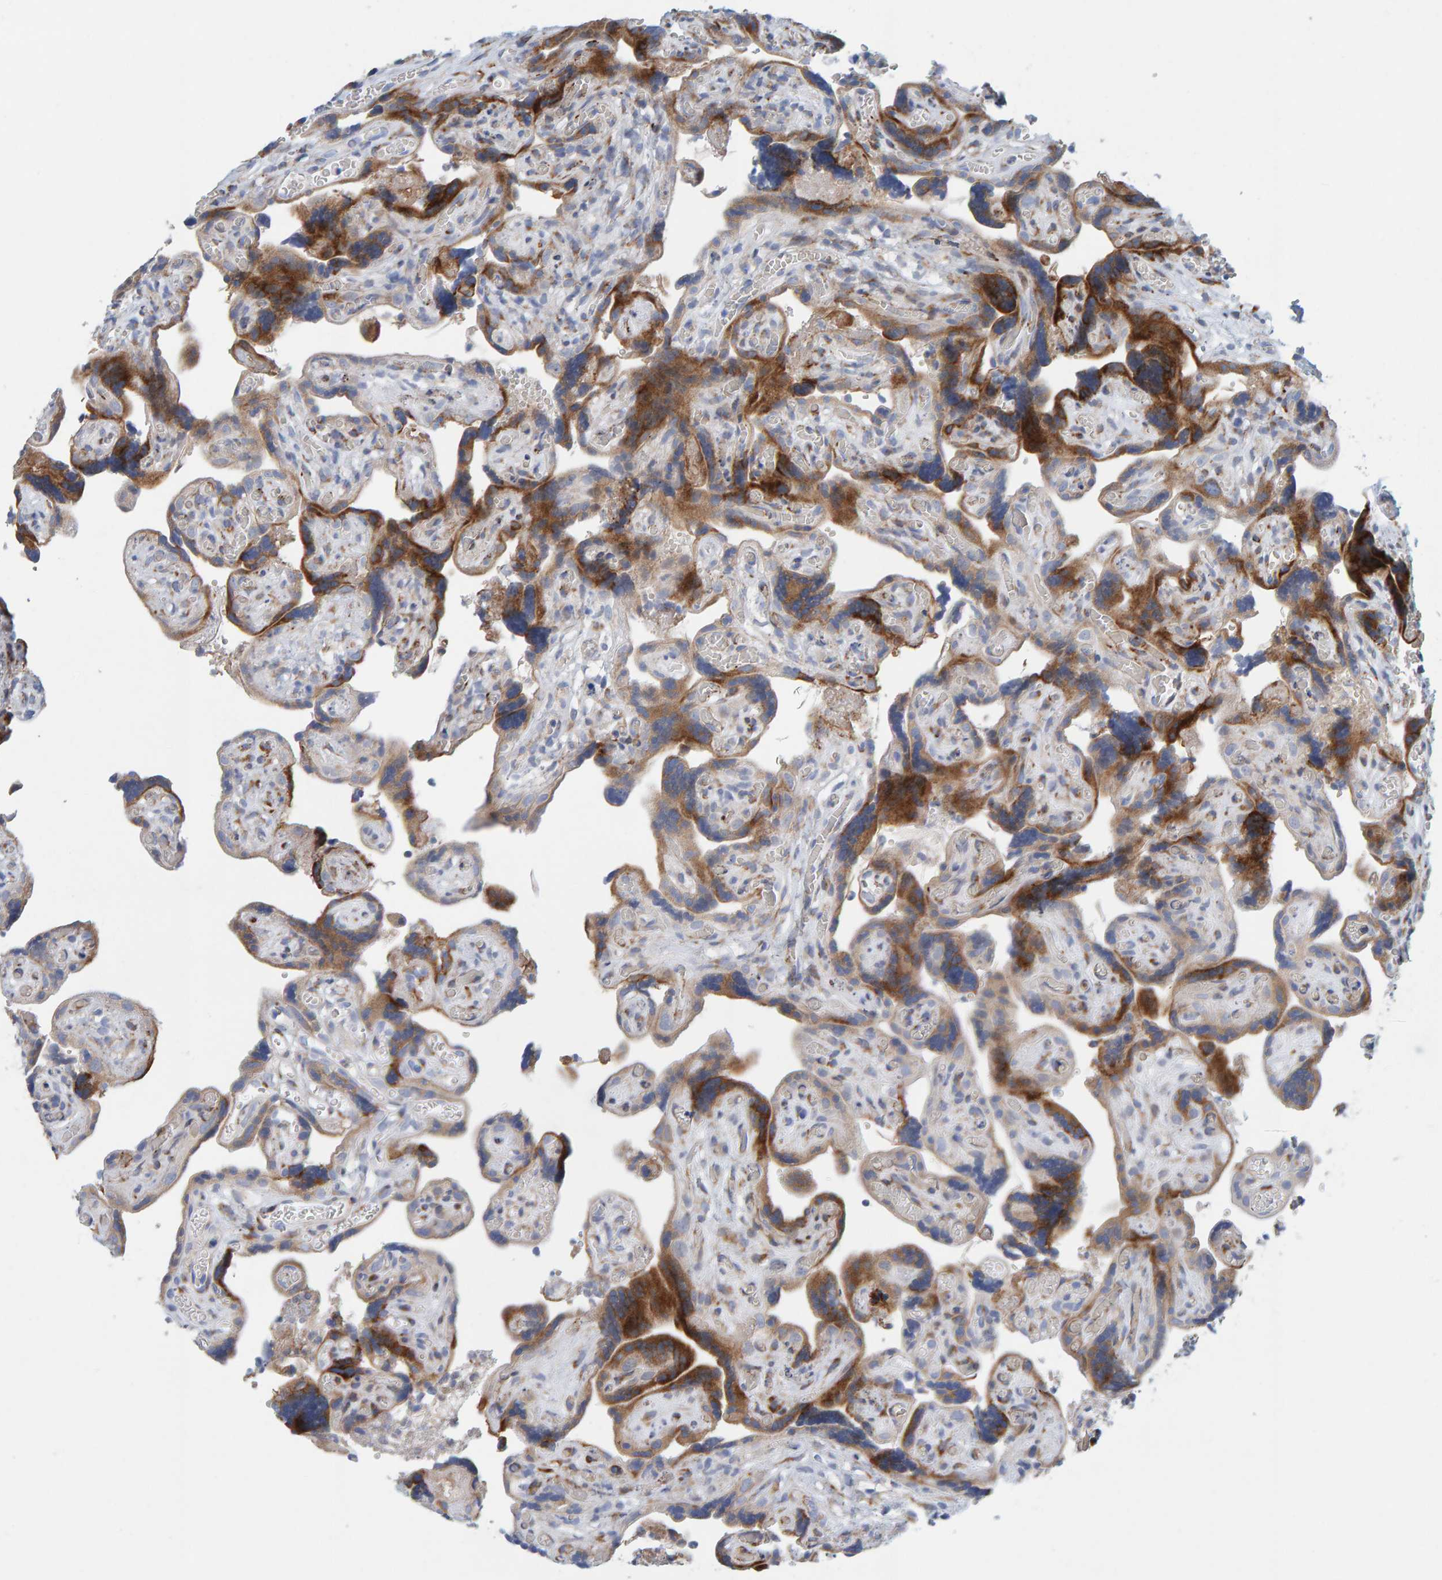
{"staining": {"intensity": "moderate", "quantity": ">75%", "location": "cytoplasmic/membranous"}, "tissue": "placenta", "cell_type": "Decidual cells", "image_type": "normal", "snomed": [{"axis": "morphology", "description": "Normal tissue, NOS"}, {"axis": "topography", "description": "Placenta"}], "caption": "Immunohistochemical staining of benign placenta reveals >75% levels of moderate cytoplasmic/membranous protein positivity in about >75% of decidual cells.", "gene": "MMP16", "patient": {"sex": "female", "age": 30}}